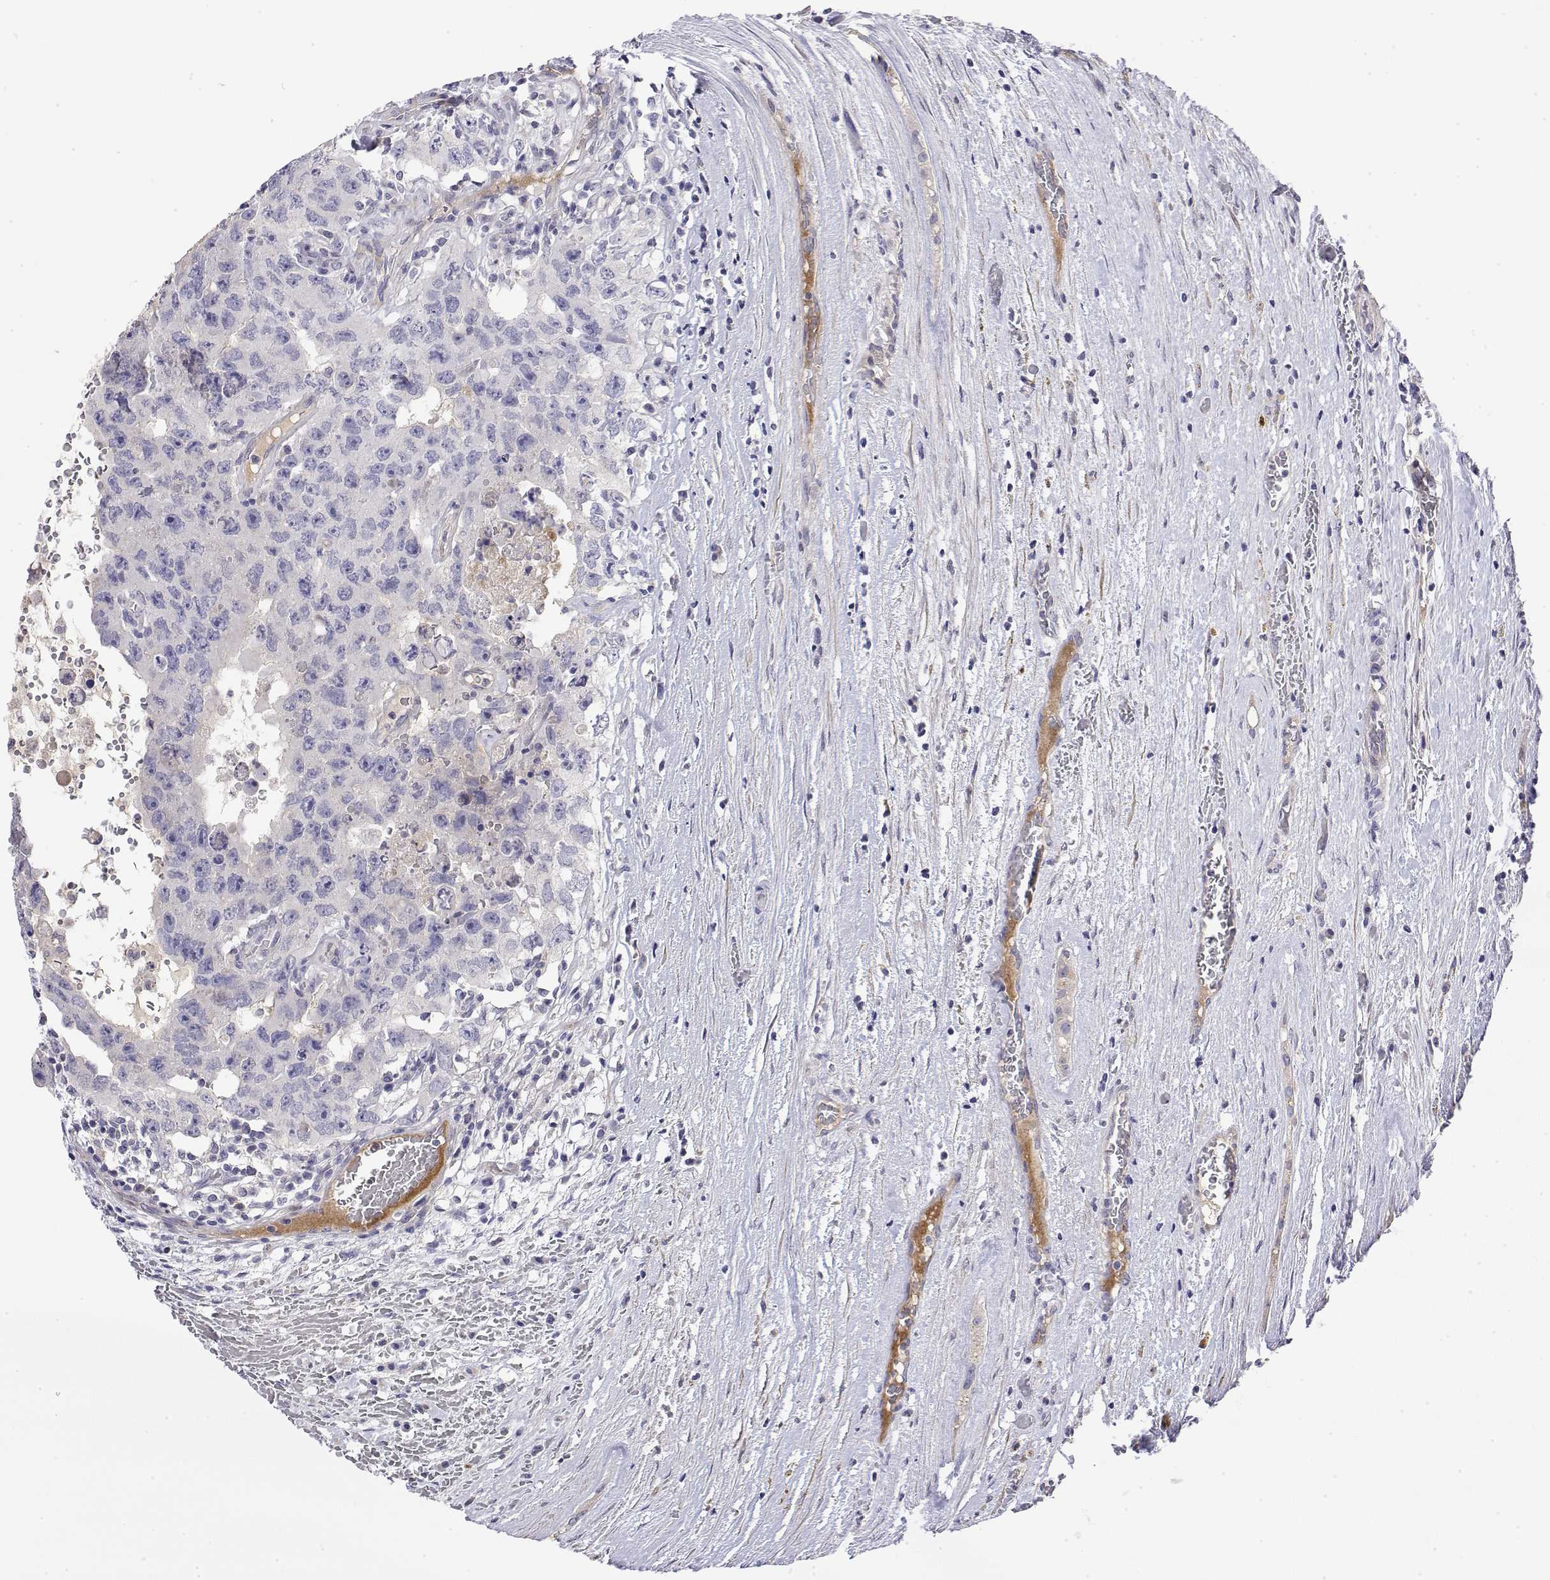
{"staining": {"intensity": "negative", "quantity": "none", "location": "none"}, "tissue": "testis cancer", "cell_type": "Tumor cells", "image_type": "cancer", "snomed": [{"axis": "morphology", "description": "Carcinoma, Embryonal, NOS"}, {"axis": "topography", "description": "Testis"}], "caption": "Protein analysis of testis embryonal carcinoma exhibits no significant positivity in tumor cells.", "gene": "GGACT", "patient": {"sex": "male", "age": 26}}